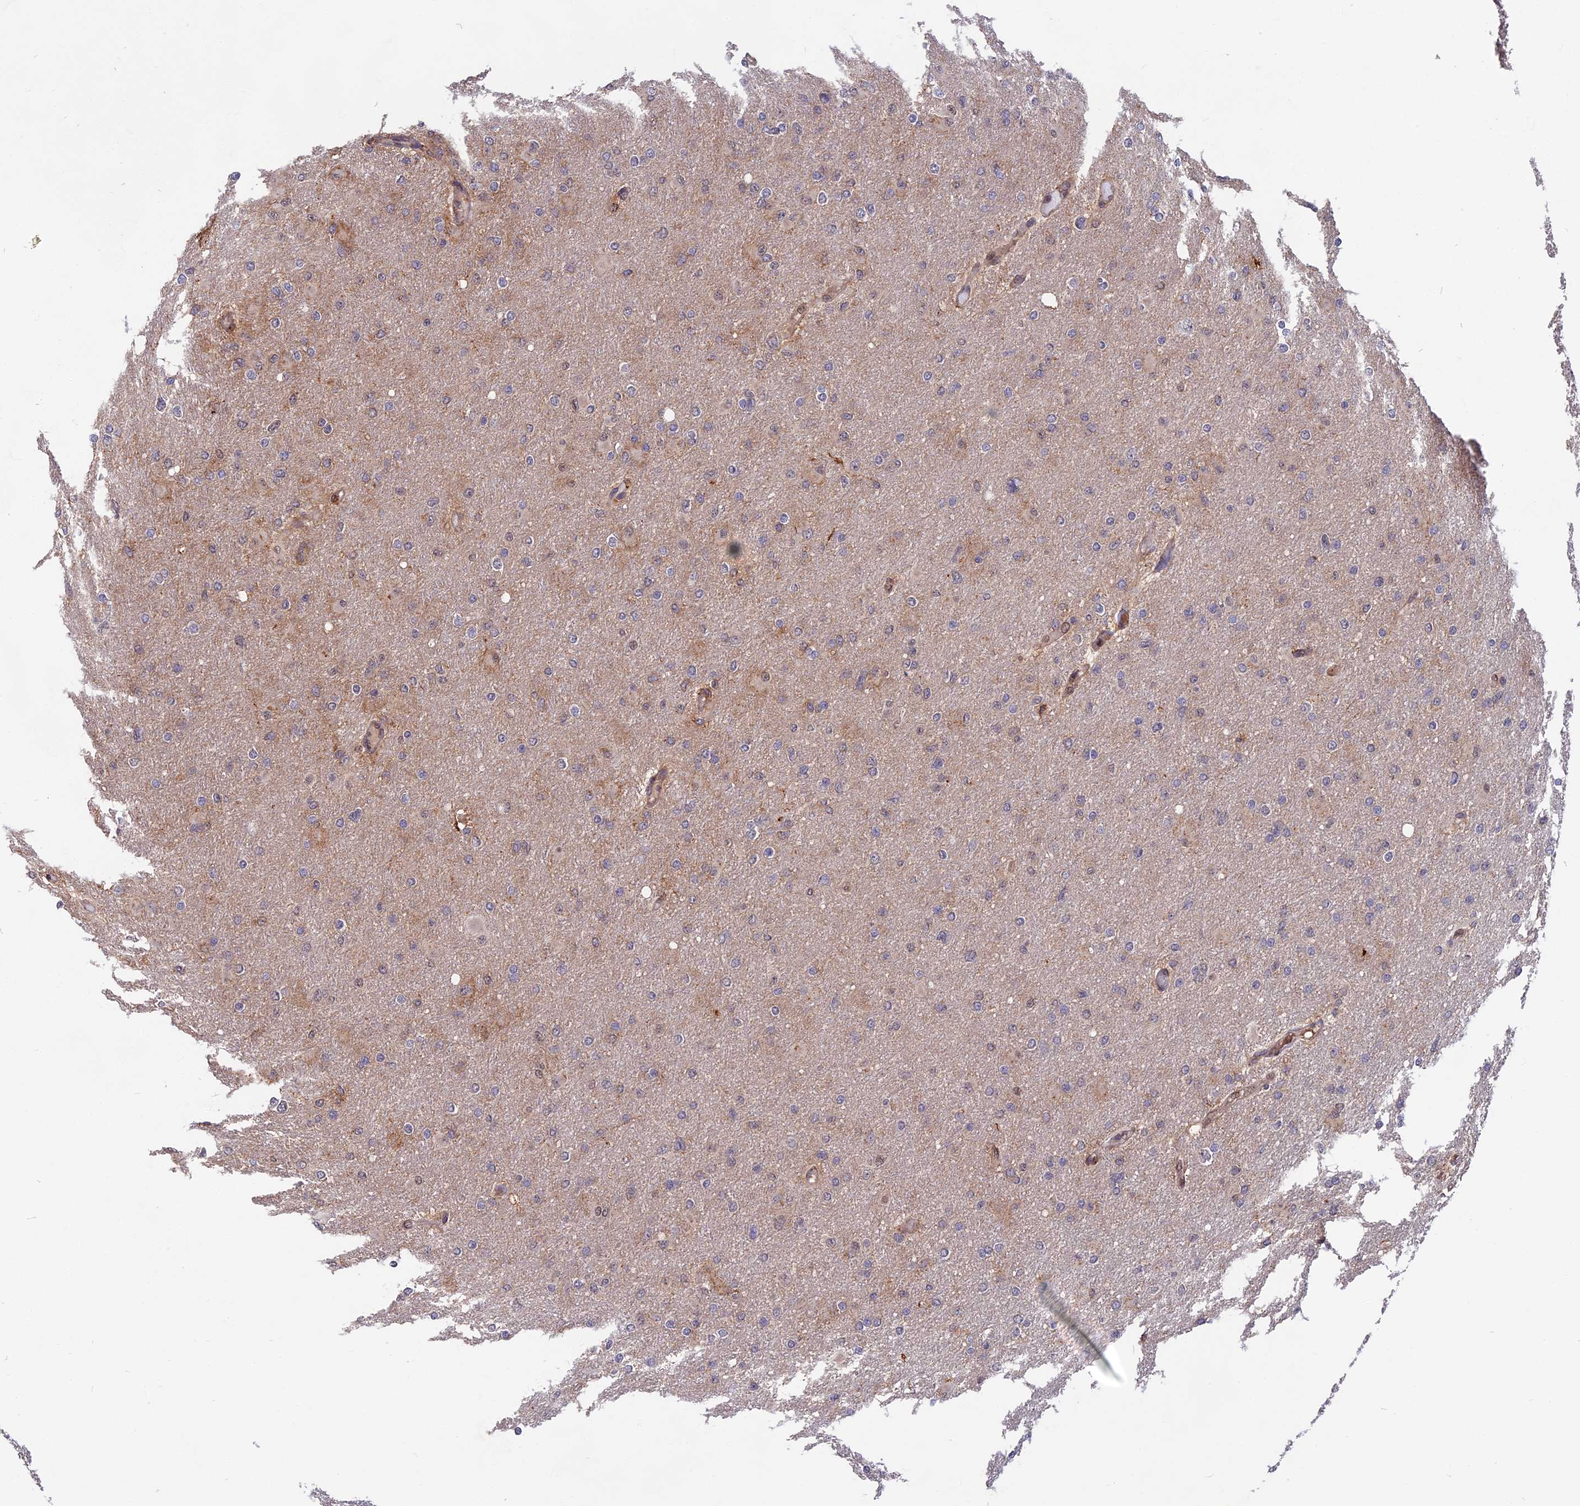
{"staining": {"intensity": "weak", "quantity": "<25%", "location": "cytoplasmic/membranous"}, "tissue": "glioma", "cell_type": "Tumor cells", "image_type": "cancer", "snomed": [{"axis": "morphology", "description": "Glioma, malignant, High grade"}, {"axis": "topography", "description": "Cerebral cortex"}], "caption": "IHC histopathology image of high-grade glioma (malignant) stained for a protein (brown), which displays no staining in tumor cells. (DAB IHC visualized using brightfield microscopy, high magnification).", "gene": "SPG11", "patient": {"sex": "female", "age": 36}}